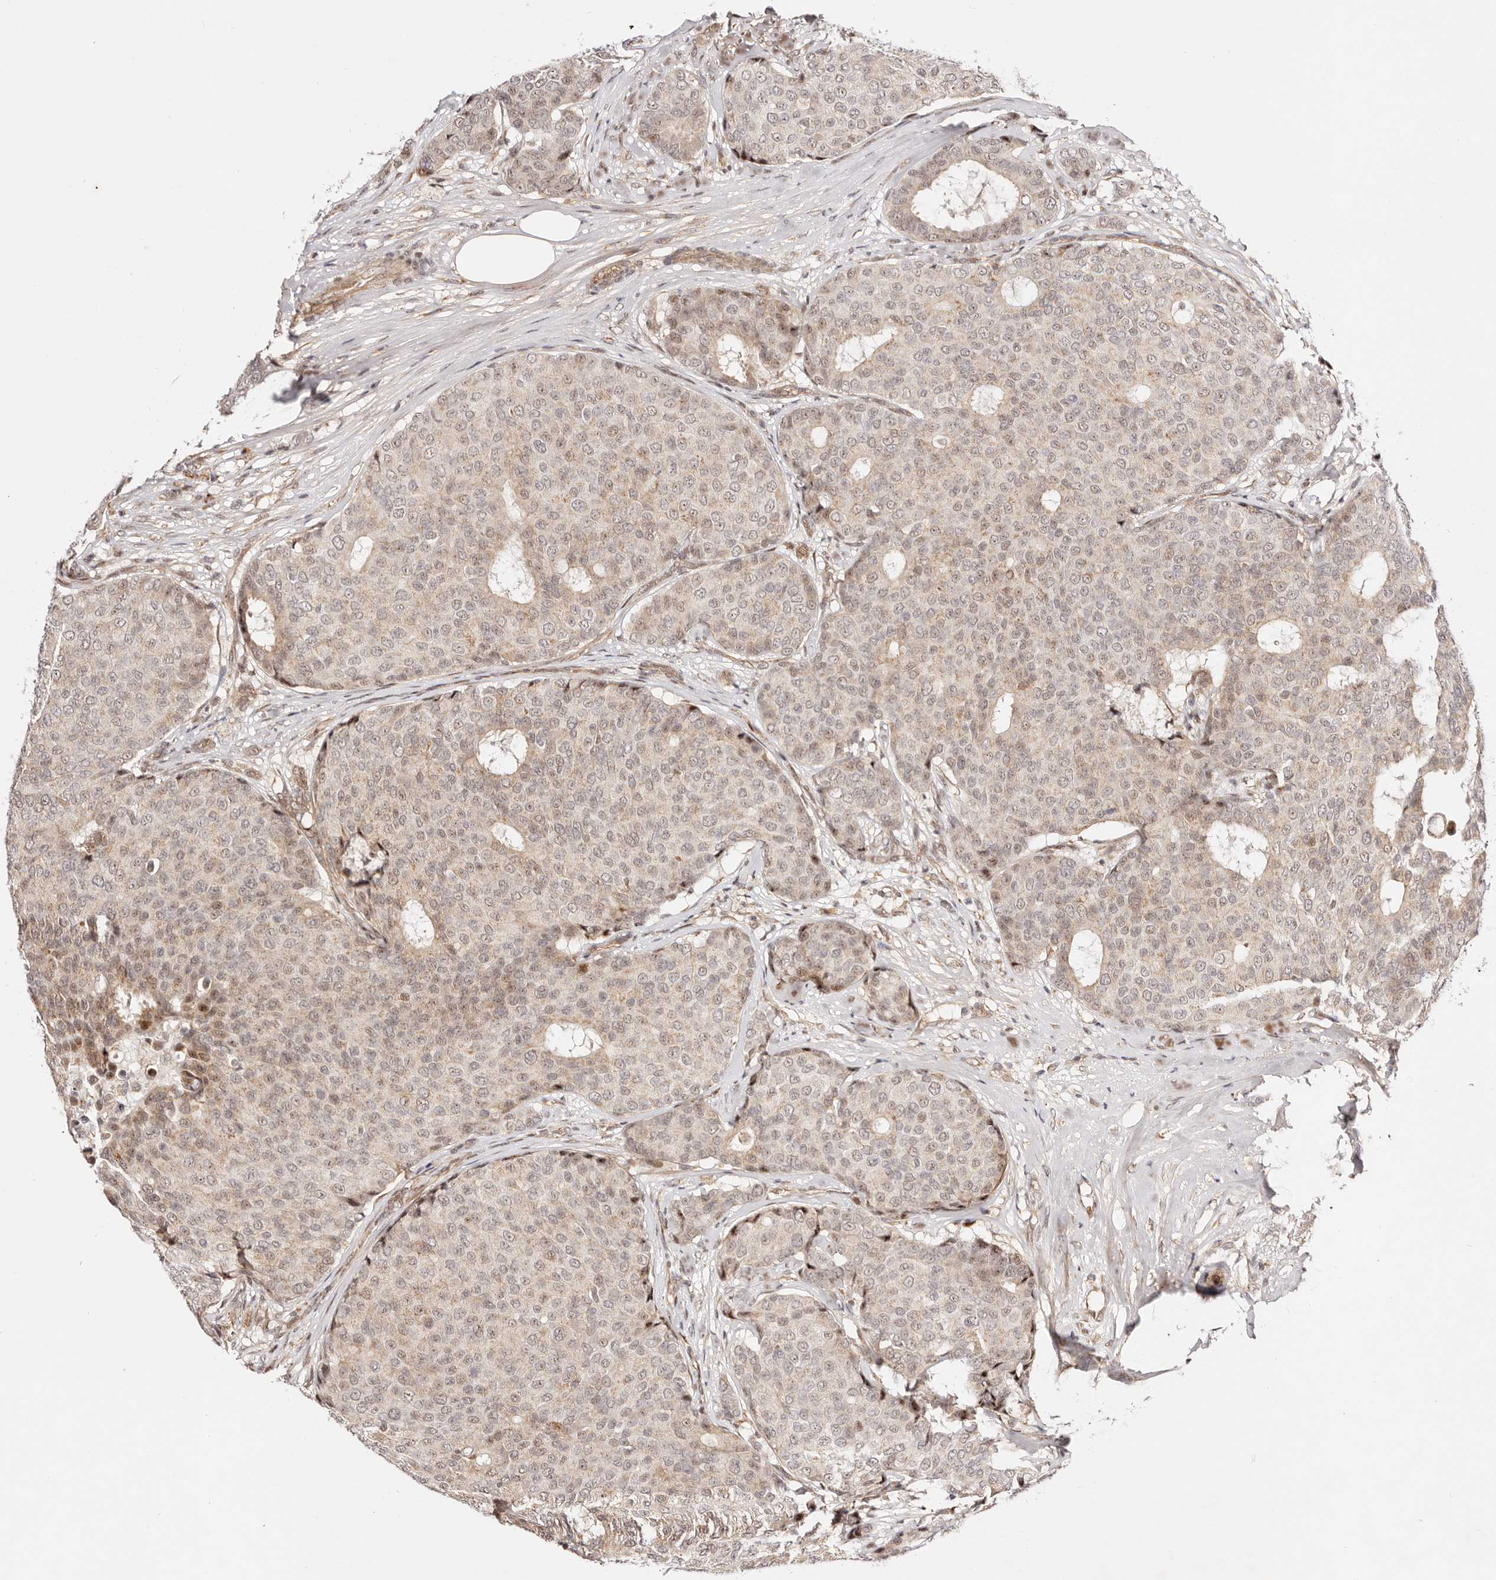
{"staining": {"intensity": "weak", "quantity": "25%-75%", "location": "nuclear"}, "tissue": "breast cancer", "cell_type": "Tumor cells", "image_type": "cancer", "snomed": [{"axis": "morphology", "description": "Duct carcinoma"}, {"axis": "topography", "description": "Breast"}], "caption": "There is low levels of weak nuclear expression in tumor cells of invasive ductal carcinoma (breast), as demonstrated by immunohistochemical staining (brown color).", "gene": "WRN", "patient": {"sex": "female", "age": 75}}